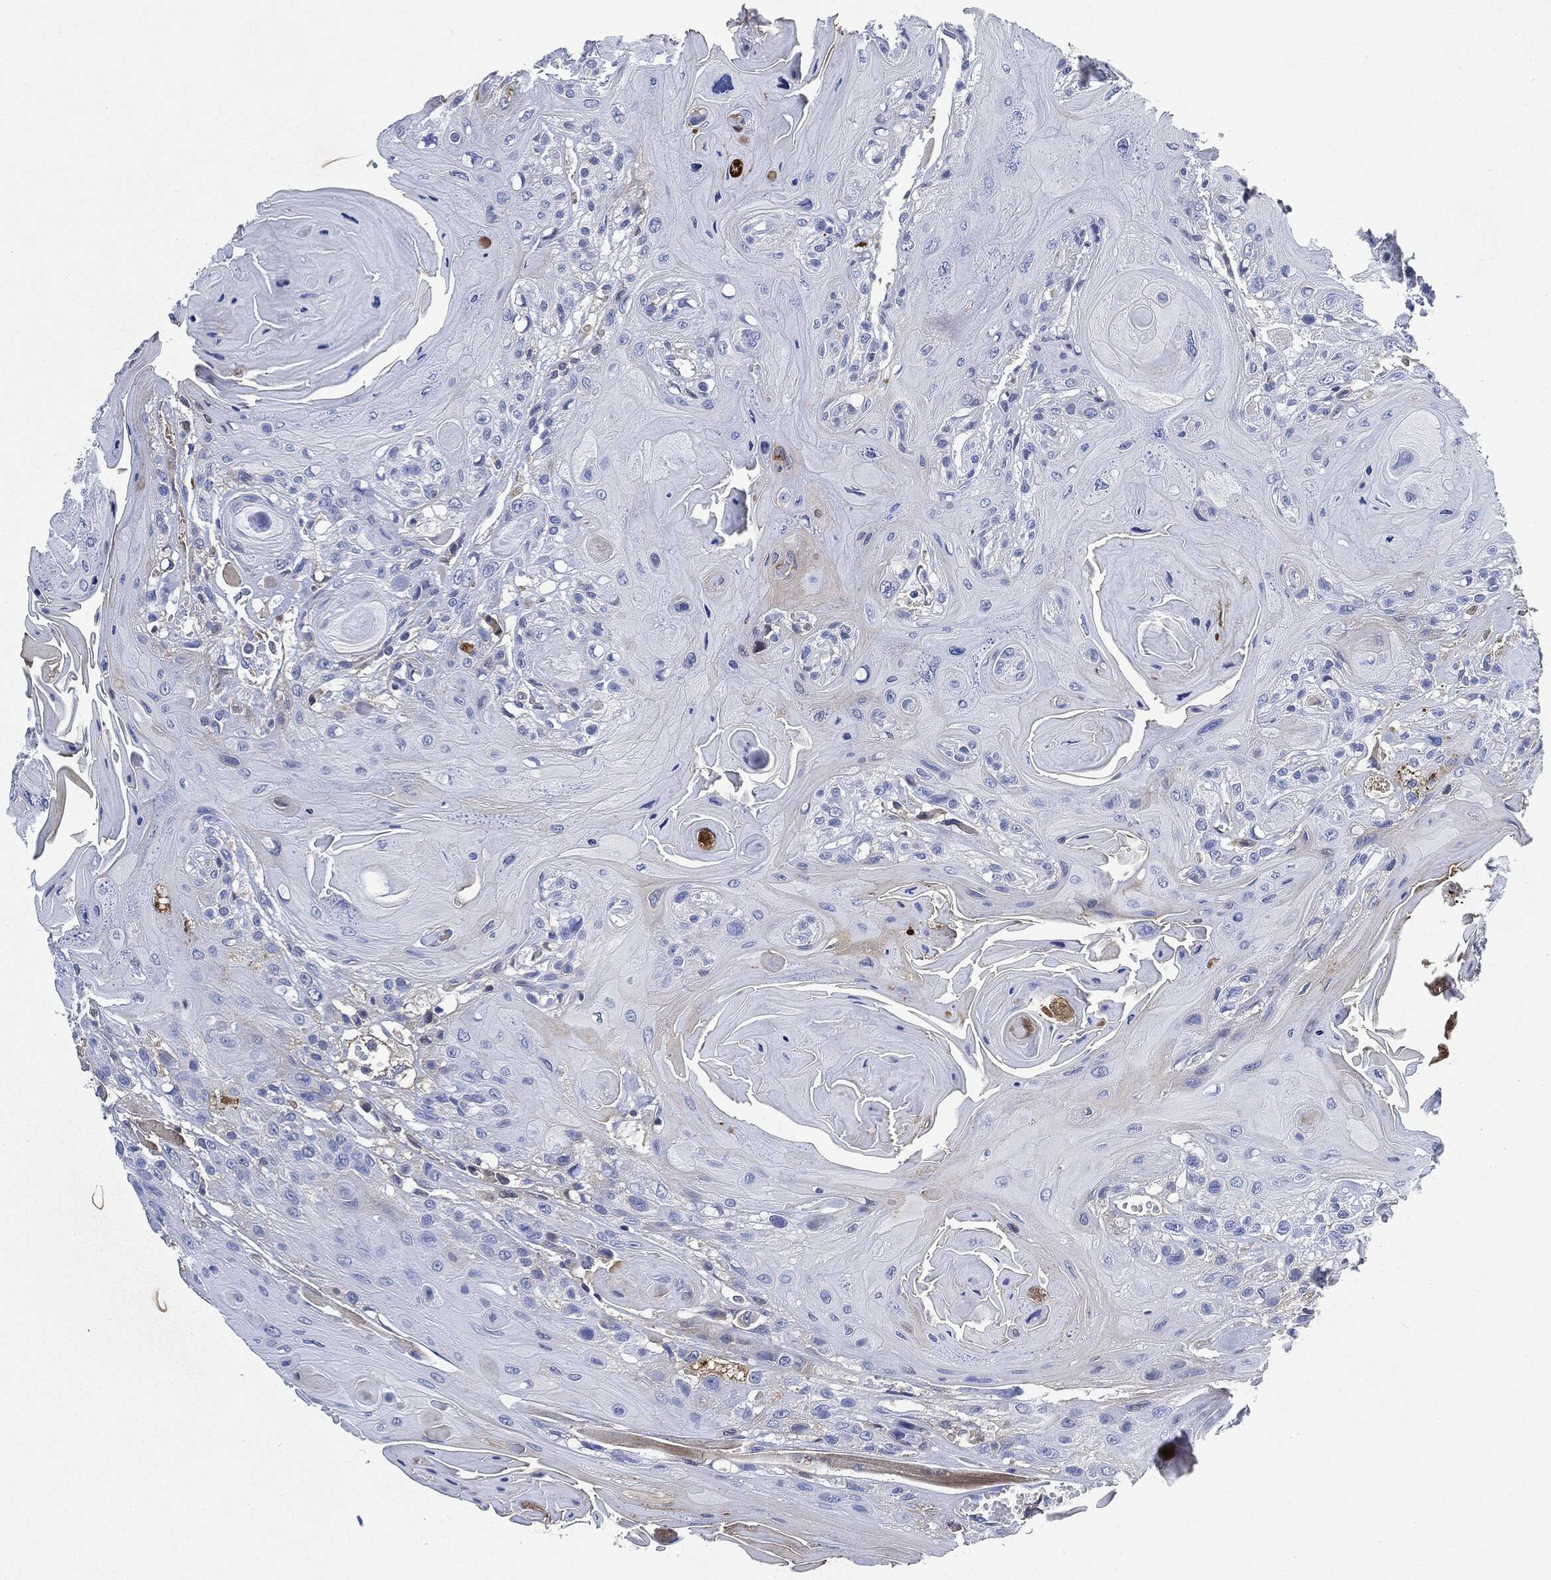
{"staining": {"intensity": "negative", "quantity": "none", "location": "none"}, "tissue": "head and neck cancer", "cell_type": "Tumor cells", "image_type": "cancer", "snomed": [{"axis": "morphology", "description": "Squamous cell carcinoma, NOS"}, {"axis": "topography", "description": "Head-Neck"}], "caption": "This is an IHC image of human head and neck cancer (squamous cell carcinoma). There is no staining in tumor cells.", "gene": "IGLV6-57", "patient": {"sex": "female", "age": 59}}